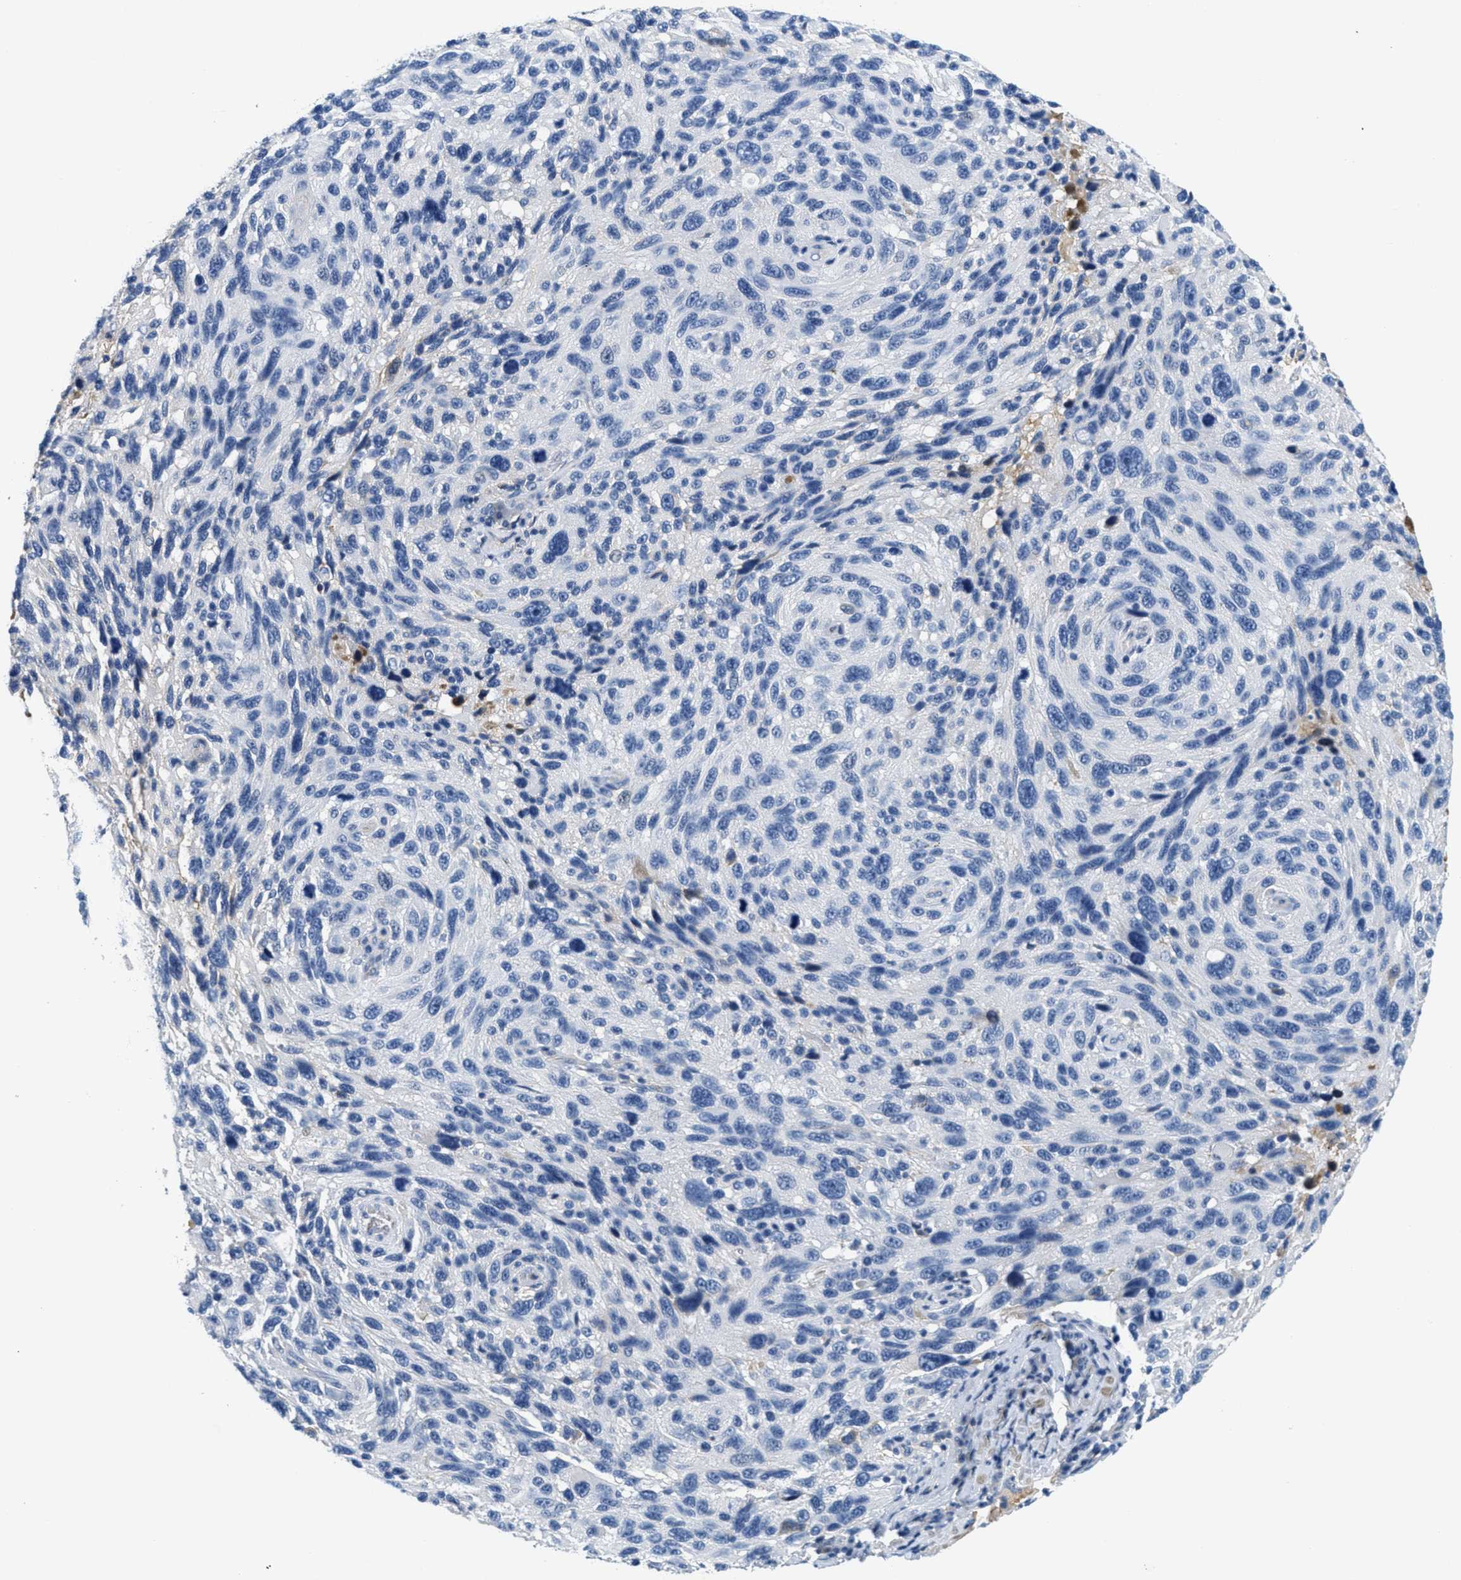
{"staining": {"intensity": "negative", "quantity": "none", "location": "none"}, "tissue": "melanoma", "cell_type": "Tumor cells", "image_type": "cancer", "snomed": [{"axis": "morphology", "description": "Malignant melanoma, NOS"}, {"axis": "topography", "description": "Skin"}], "caption": "This image is of malignant melanoma stained with immunohistochemistry to label a protein in brown with the nuclei are counter-stained blue. There is no staining in tumor cells.", "gene": "SERPINA1", "patient": {"sex": "male", "age": 53}}